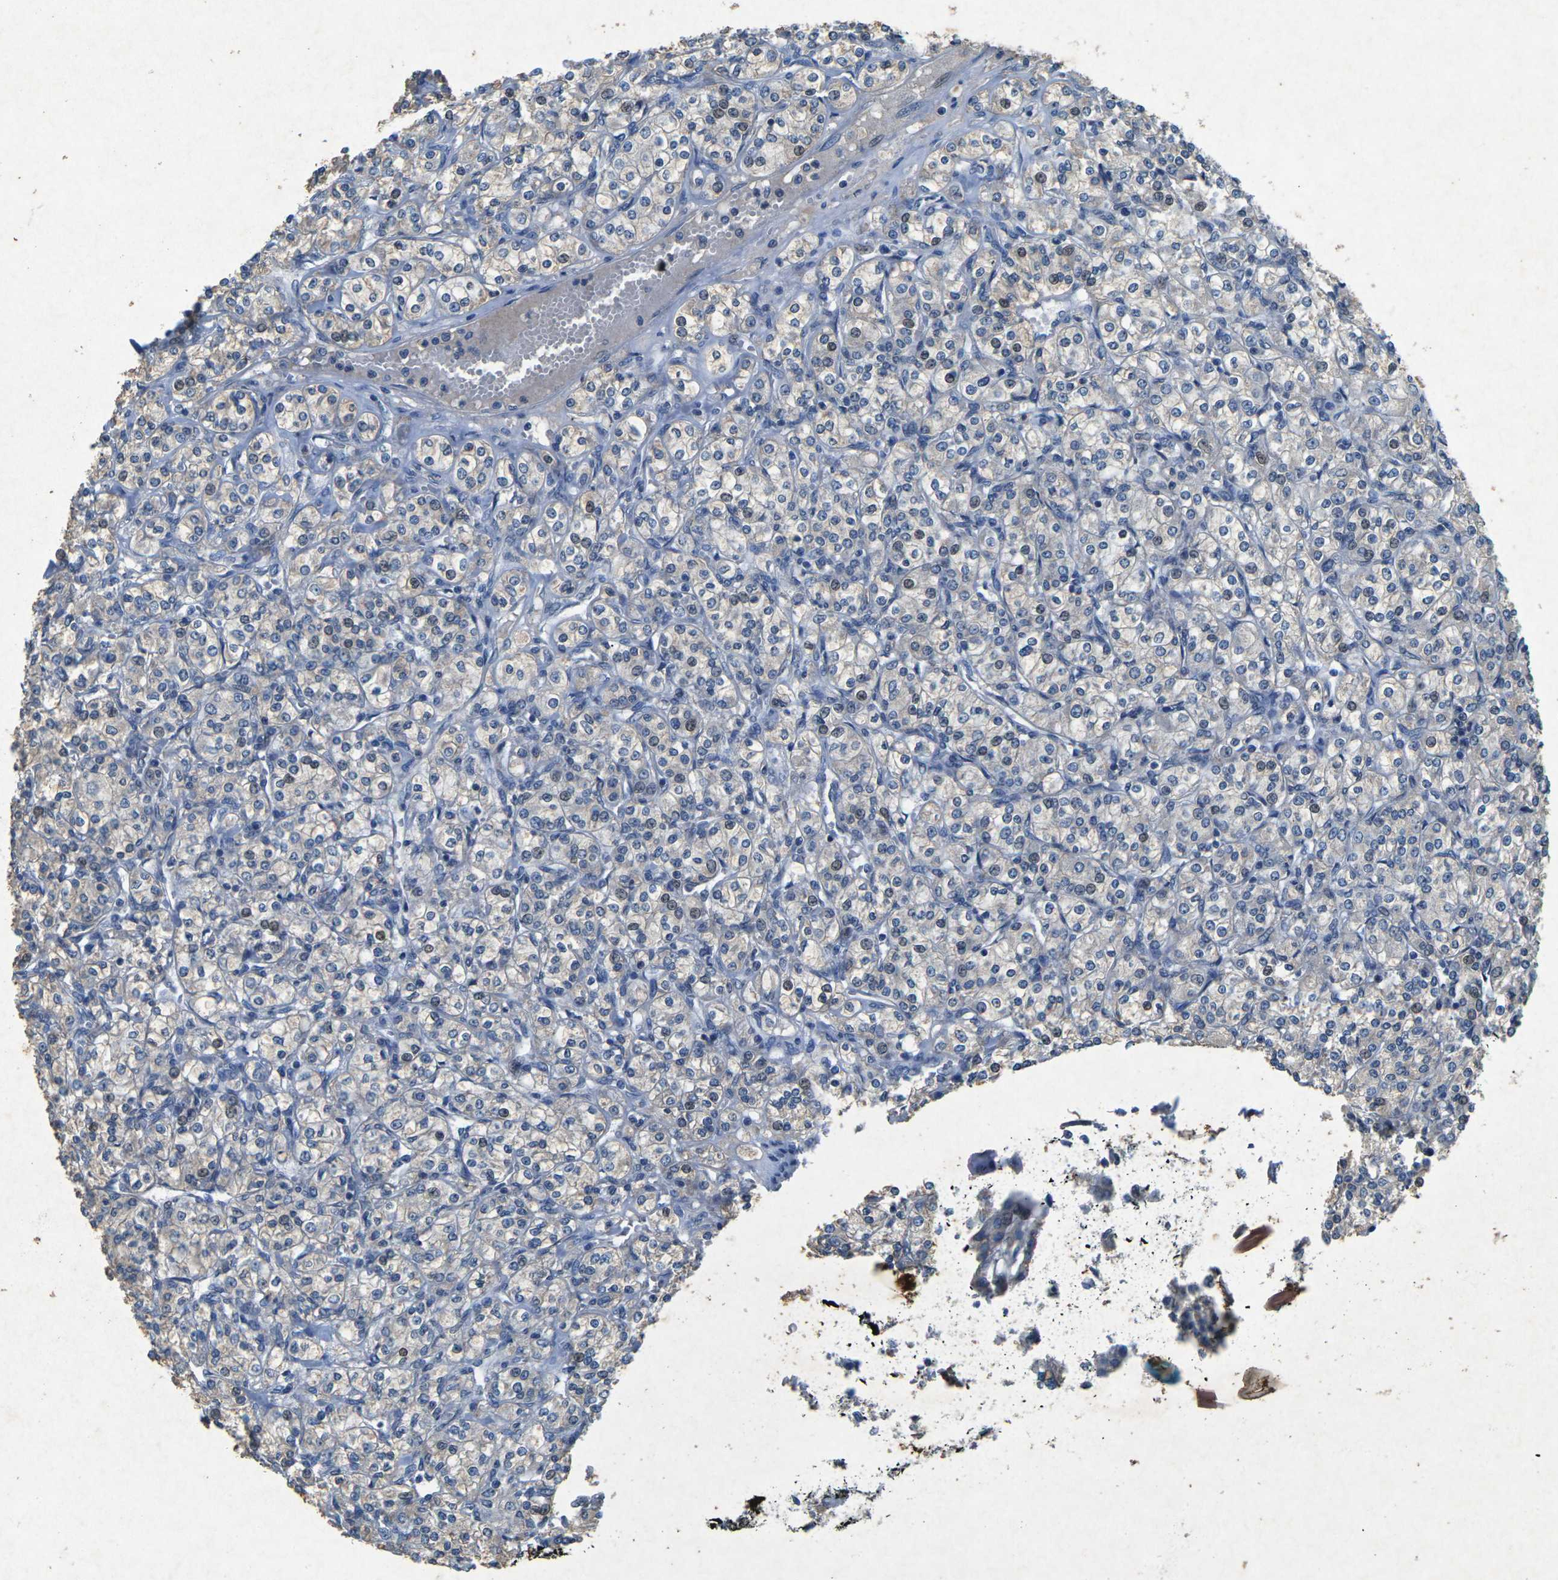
{"staining": {"intensity": "negative", "quantity": "none", "location": "none"}, "tissue": "renal cancer", "cell_type": "Tumor cells", "image_type": "cancer", "snomed": [{"axis": "morphology", "description": "Adenocarcinoma, NOS"}, {"axis": "topography", "description": "Kidney"}], "caption": "IHC micrograph of neoplastic tissue: renal cancer stained with DAB displays no significant protein expression in tumor cells.", "gene": "PLG", "patient": {"sex": "male", "age": 77}}